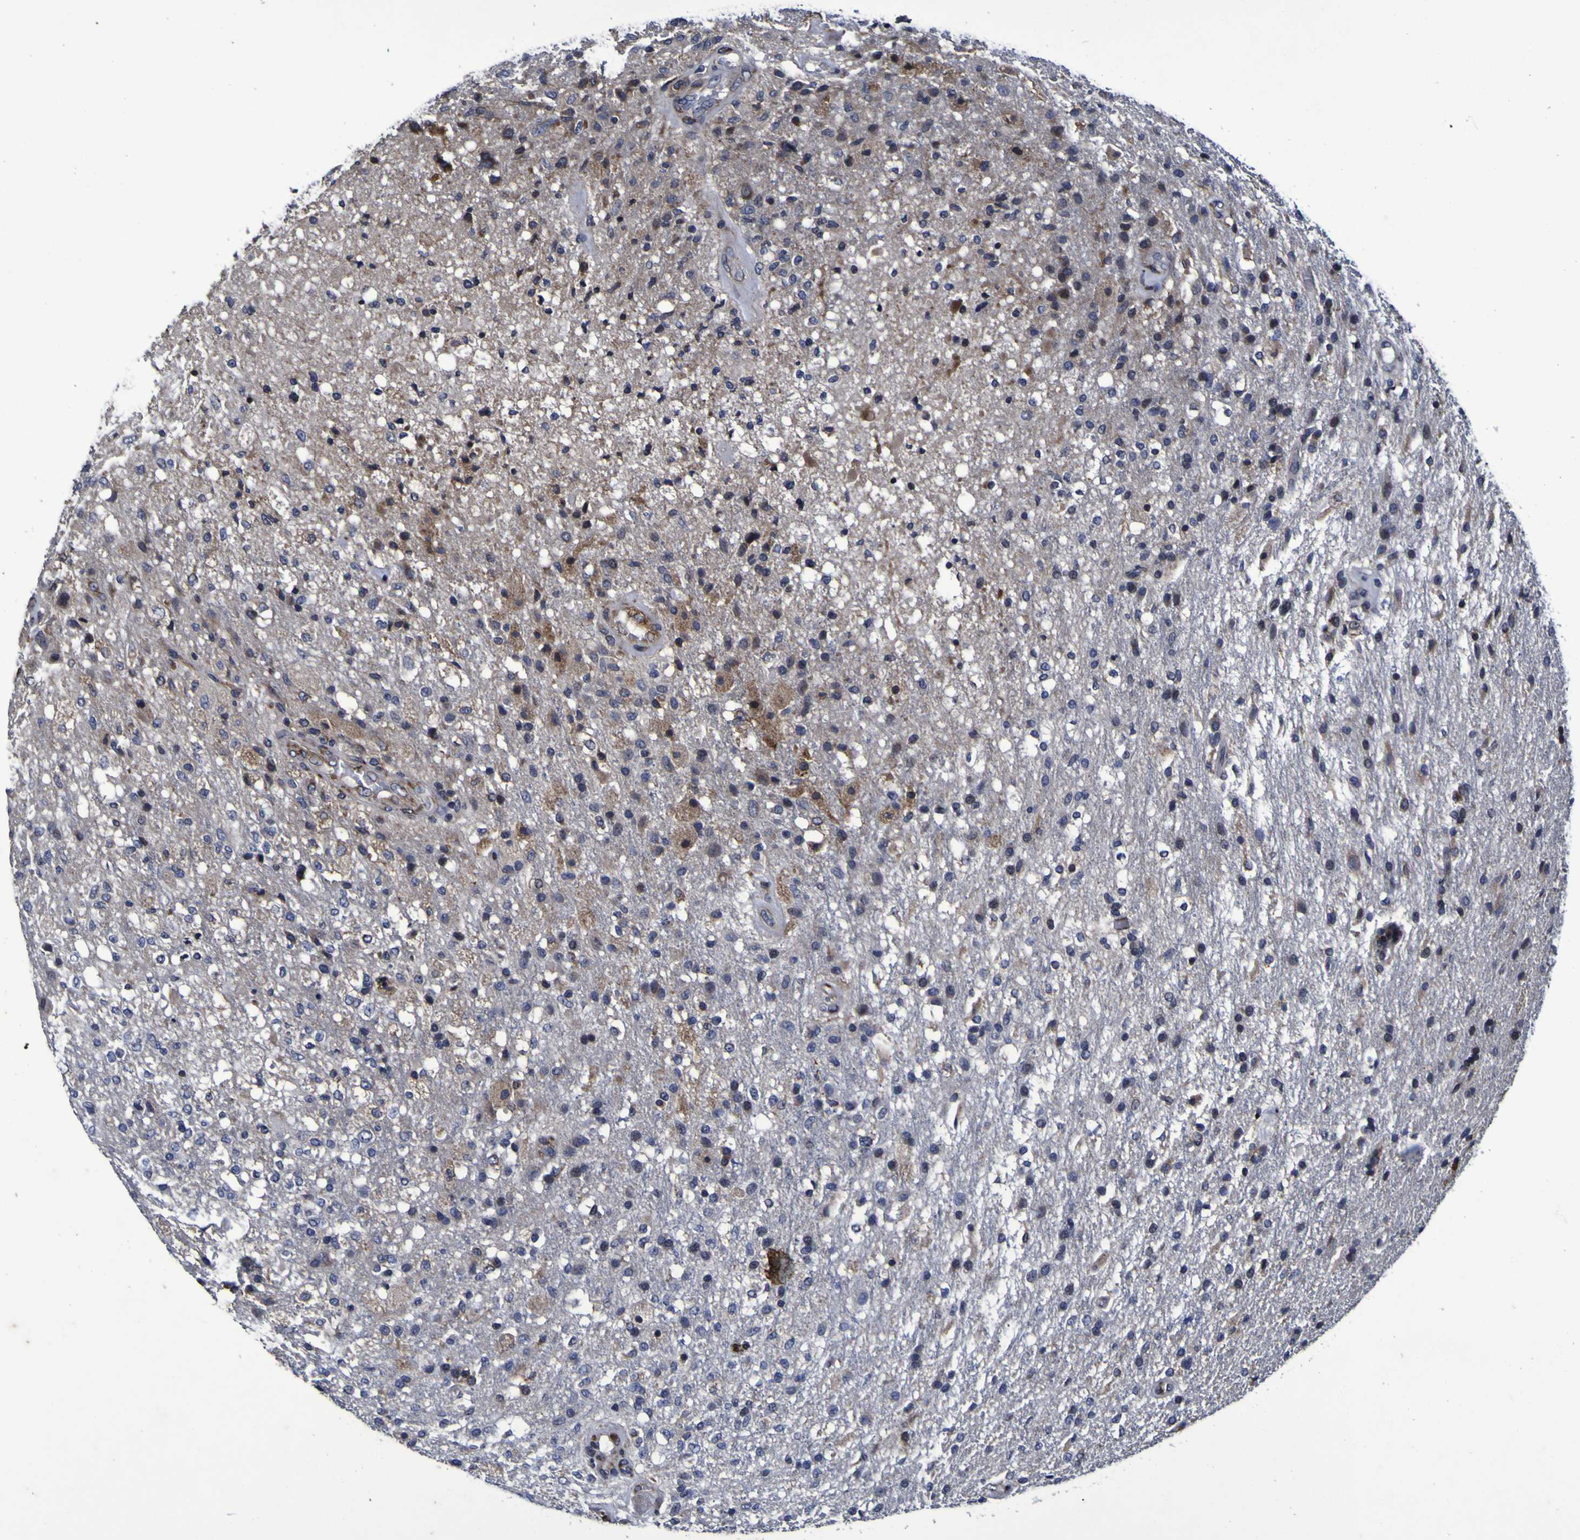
{"staining": {"intensity": "weak", "quantity": "<25%", "location": "cytoplasmic/membranous"}, "tissue": "glioma", "cell_type": "Tumor cells", "image_type": "cancer", "snomed": [{"axis": "morphology", "description": "Normal tissue, NOS"}, {"axis": "morphology", "description": "Glioma, malignant, High grade"}, {"axis": "topography", "description": "Cerebral cortex"}], "caption": "DAB immunohistochemical staining of glioma shows no significant staining in tumor cells.", "gene": "P3H1", "patient": {"sex": "male", "age": 77}}